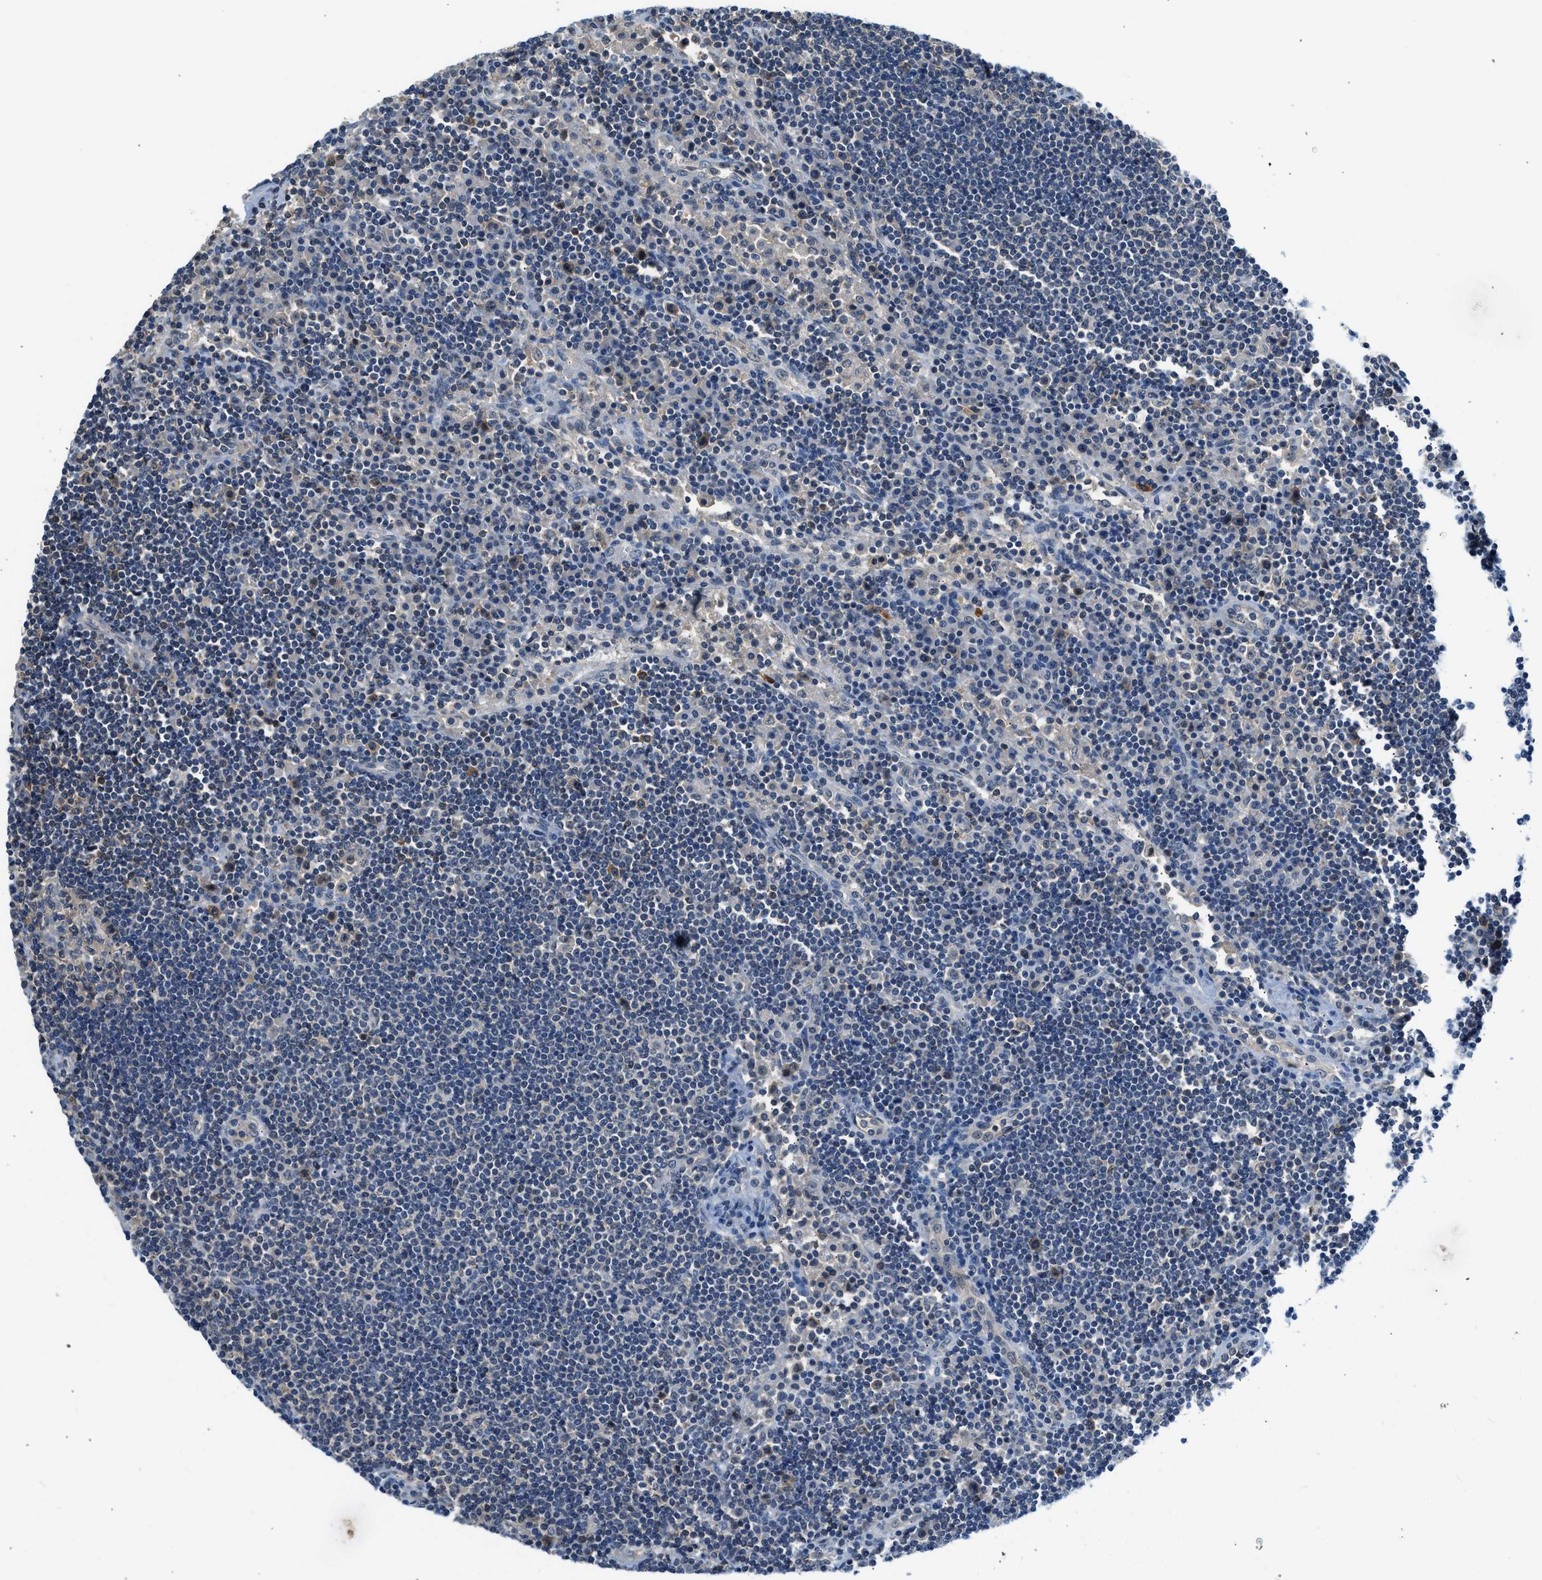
{"staining": {"intensity": "weak", "quantity": "25%-75%", "location": "cytoplasmic/membranous"}, "tissue": "lymph node", "cell_type": "Germinal center cells", "image_type": "normal", "snomed": [{"axis": "morphology", "description": "Normal tissue, NOS"}, {"axis": "topography", "description": "Lymph node"}], "caption": "Protein staining by immunohistochemistry shows weak cytoplasmic/membranous positivity in about 25%-75% of germinal center cells in benign lymph node.", "gene": "CBLB", "patient": {"sex": "female", "age": 53}}